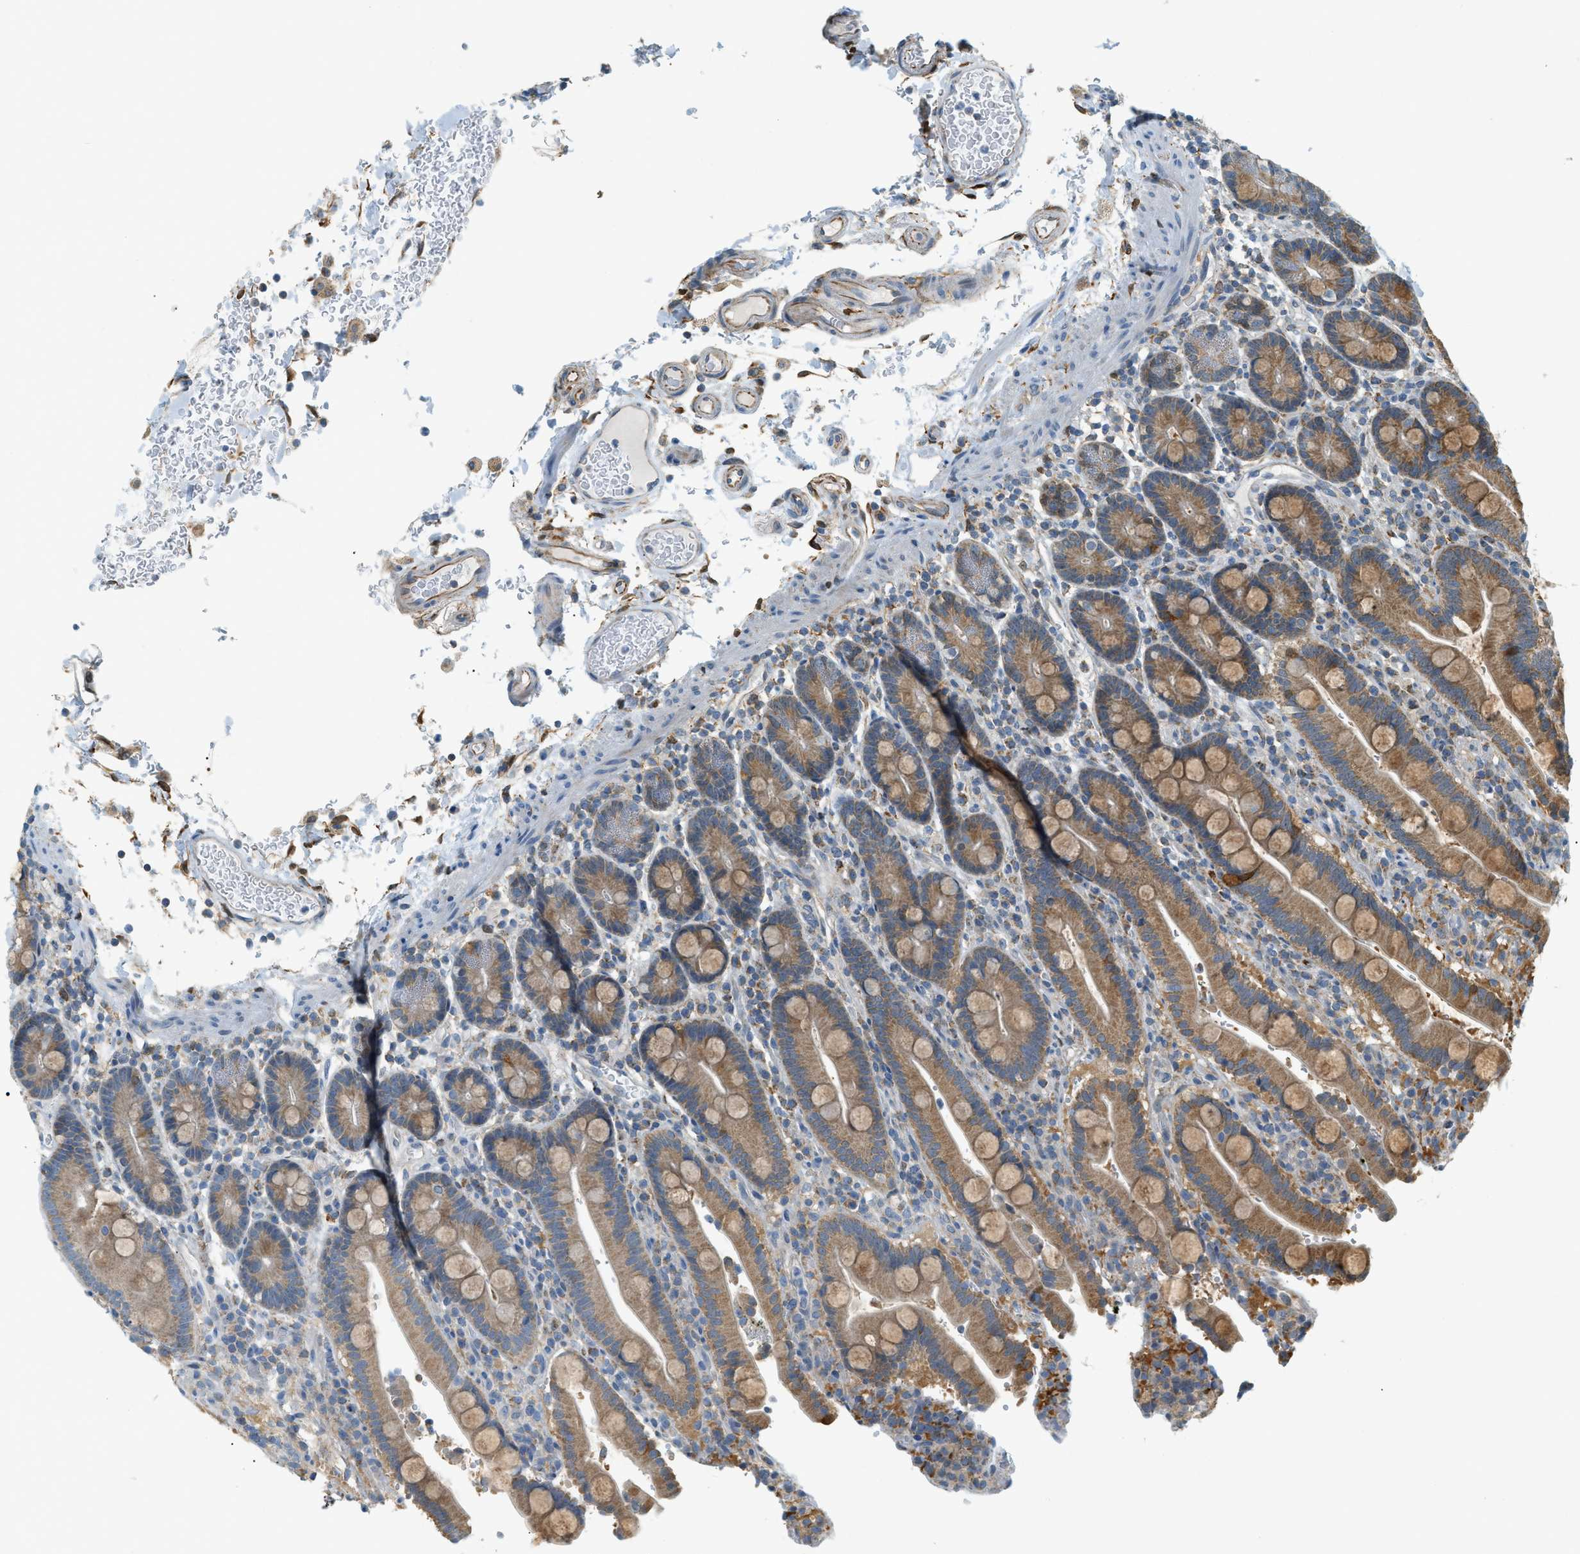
{"staining": {"intensity": "moderate", "quantity": ">75%", "location": "cytoplasmic/membranous"}, "tissue": "duodenum", "cell_type": "Glandular cells", "image_type": "normal", "snomed": [{"axis": "morphology", "description": "Normal tissue, NOS"}, {"axis": "topography", "description": "Small intestine, NOS"}], "caption": "Immunohistochemical staining of unremarkable duodenum shows medium levels of moderate cytoplasmic/membranous positivity in approximately >75% of glandular cells.", "gene": "PIGG", "patient": {"sex": "female", "age": 71}}